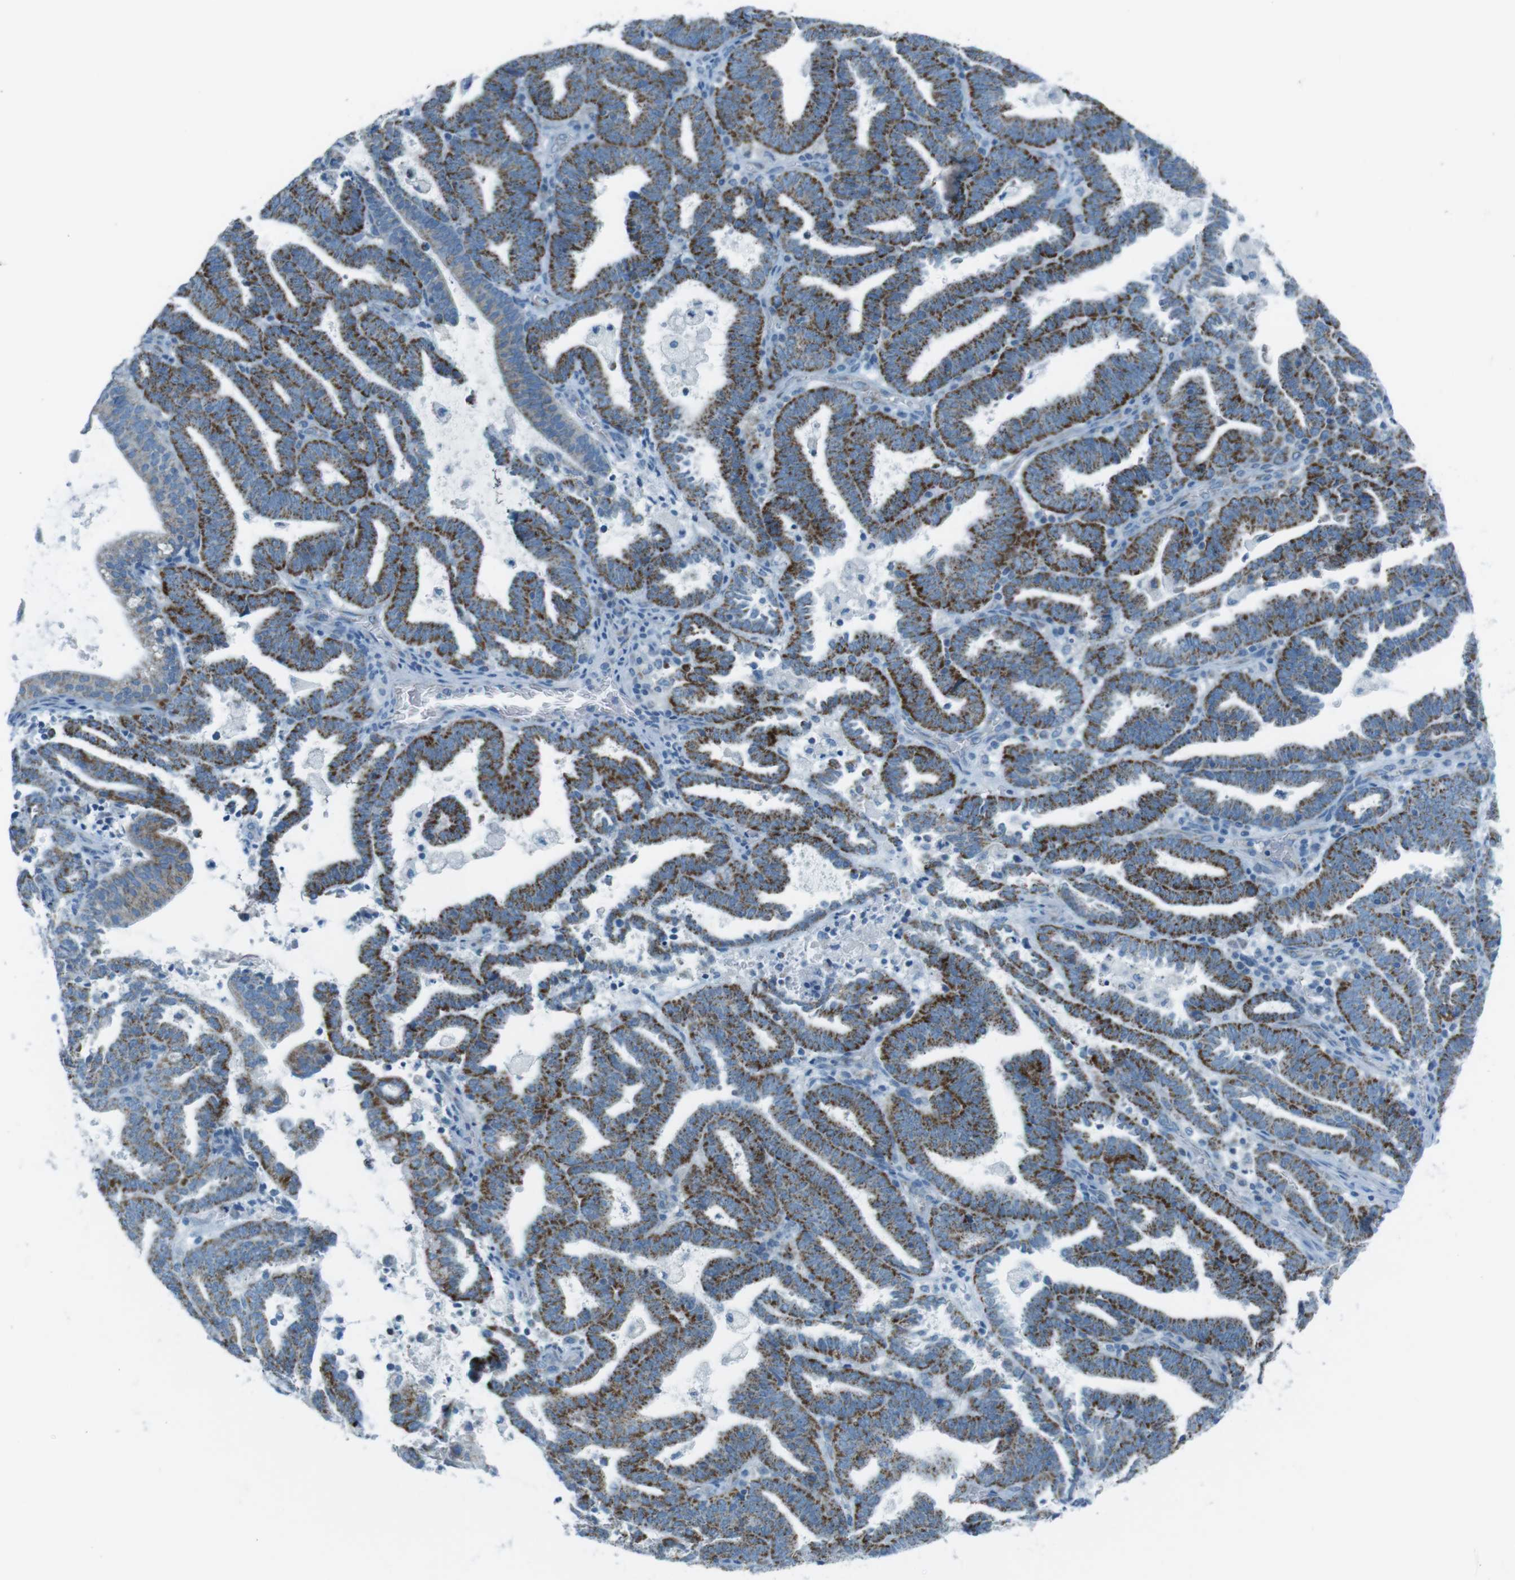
{"staining": {"intensity": "strong", "quantity": "25%-75%", "location": "cytoplasmic/membranous"}, "tissue": "endometrial cancer", "cell_type": "Tumor cells", "image_type": "cancer", "snomed": [{"axis": "morphology", "description": "Adenocarcinoma, NOS"}, {"axis": "topography", "description": "Uterus"}], "caption": "This is an image of immunohistochemistry (IHC) staining of adenocarcinoma (endometrial), which shows strong positivity in the cytoplasmic/membranous of tumor cells.", "gene": "DNAJA3", "patient": {"sex": "female", "age": 83}}